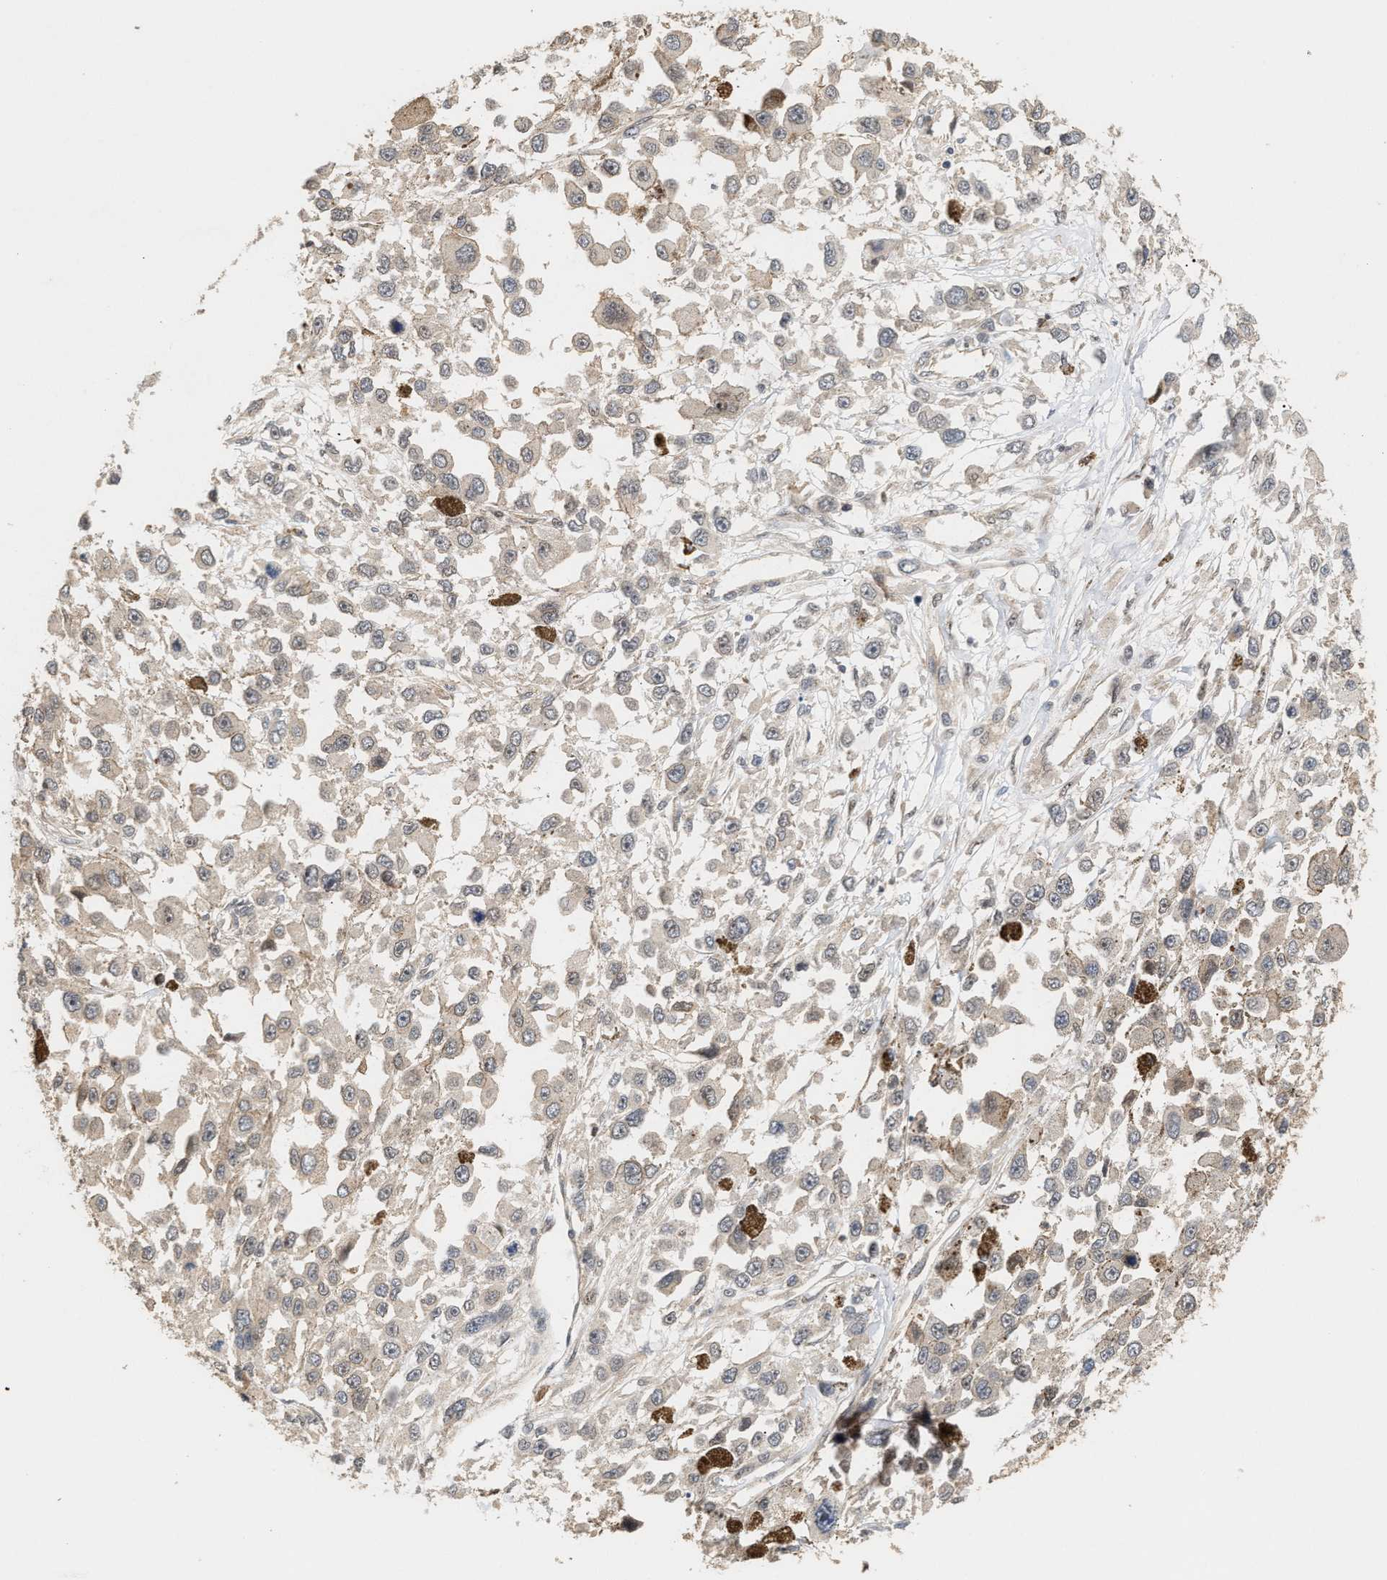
{"staining": {"intensity": "negative", "quantity": "none", "location": "none"}, "tissue": "melanoma", "cell_type": "Tumor cells", "image_type": "cancer", "snomed": [{"axis": "morphology", "description": "Malignant melanoma, Metastatic site"}, {"axis": "topography", "description": "Lymph node"}], "caption": "Malignant melanoma (metastatic site) was stained to show a protein in brown. There is no significant staining in tumor cells.", "gene": "ABHD5", "patient": {"sex": "male", "age": 59}}